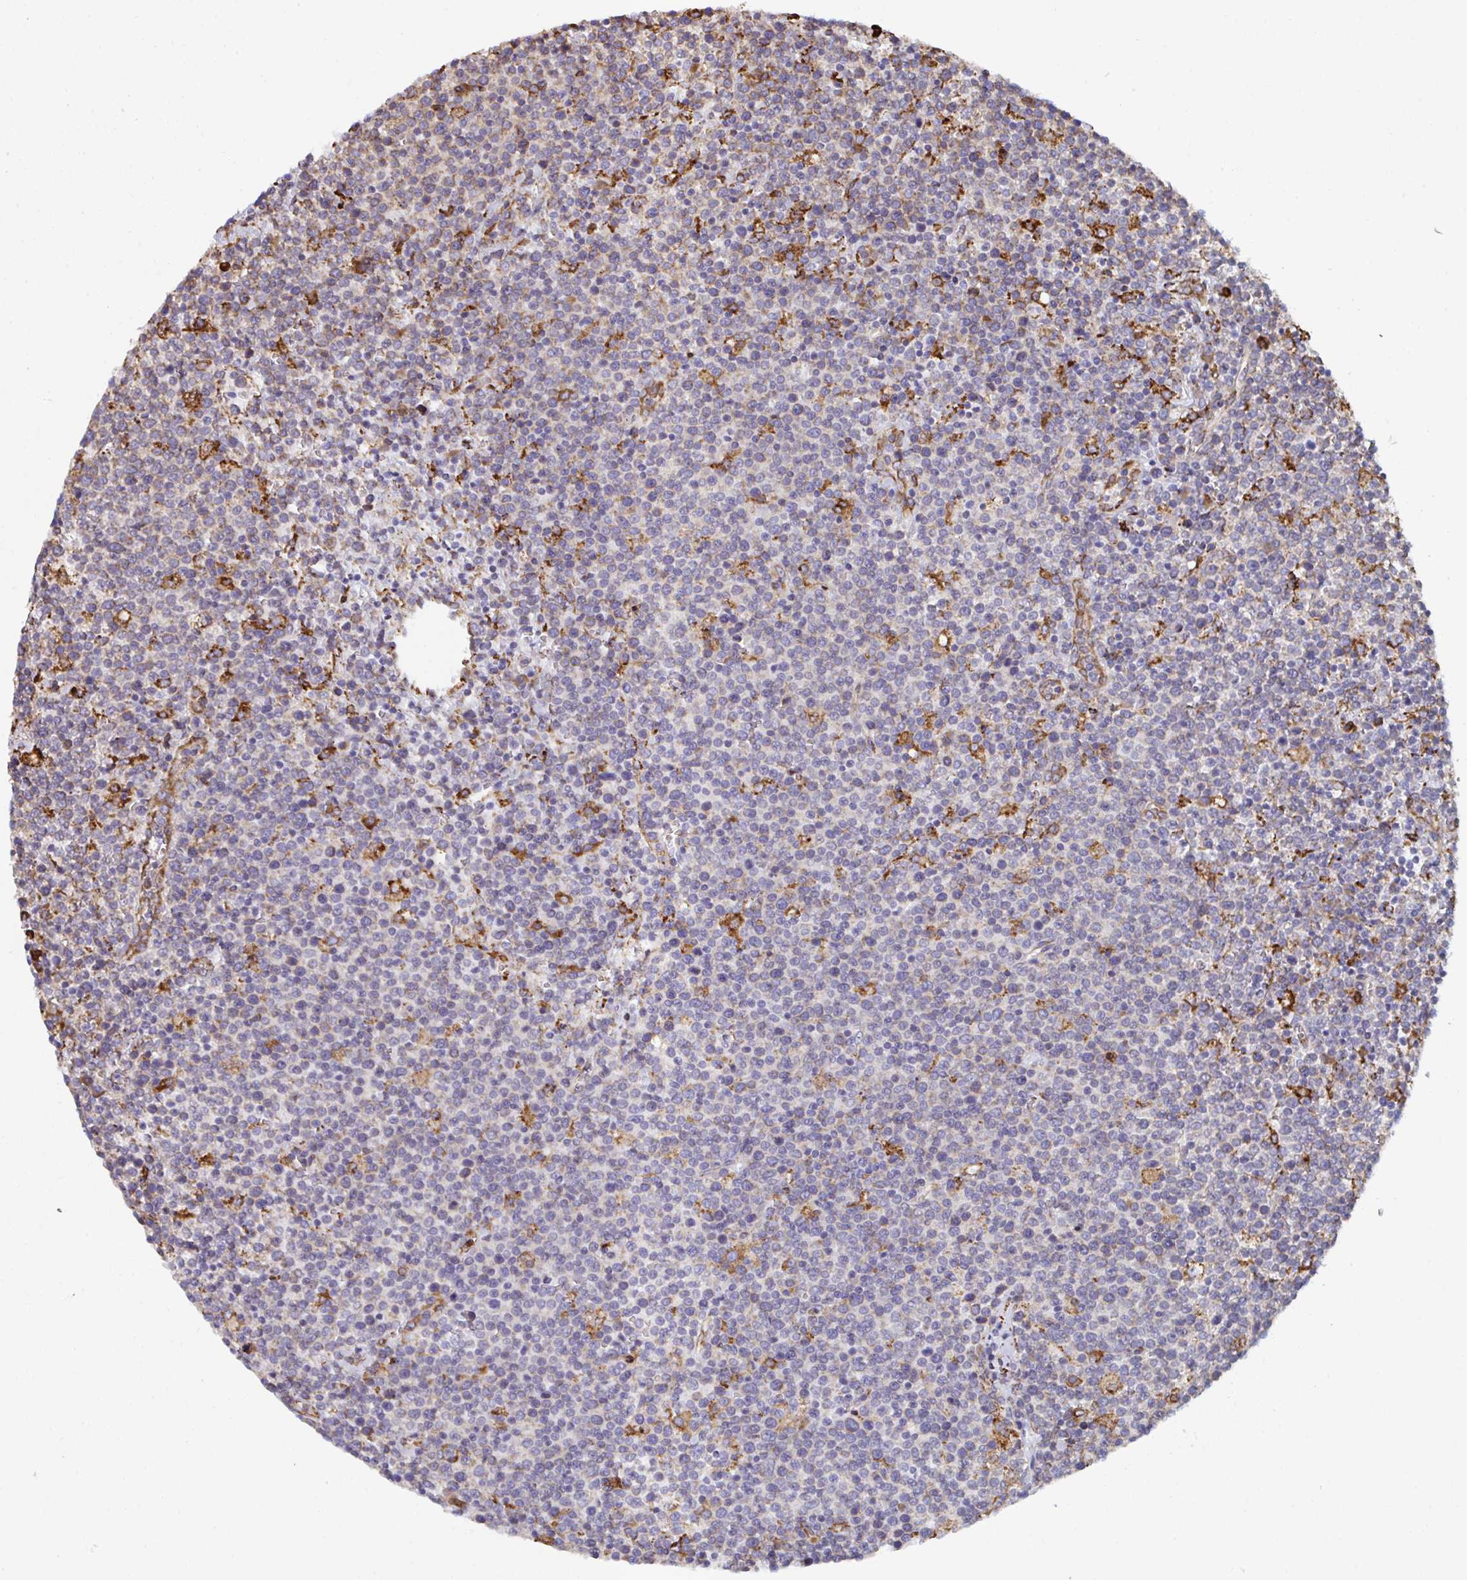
{"staining": {"intensity": "negative", "quantity": "none", "location": "none"}, "tissue": "lymphoma", "cell_type": "Tumor cells", "image_type": "cancer", "snomed": [{"axis": "morphology", "description": "Malignant lymphoma, non-Hodgkin's type, High grade"}, {"axis": "topography", "description": "Lymph node"}], "caption": "Protein analysis of high-grade malignant lymphoma, non-Hodgkin's type demonstrates no significant staining in tumor cells.", "gene": "PEAK3", "patient": {"sex": "male", "age": 61}}